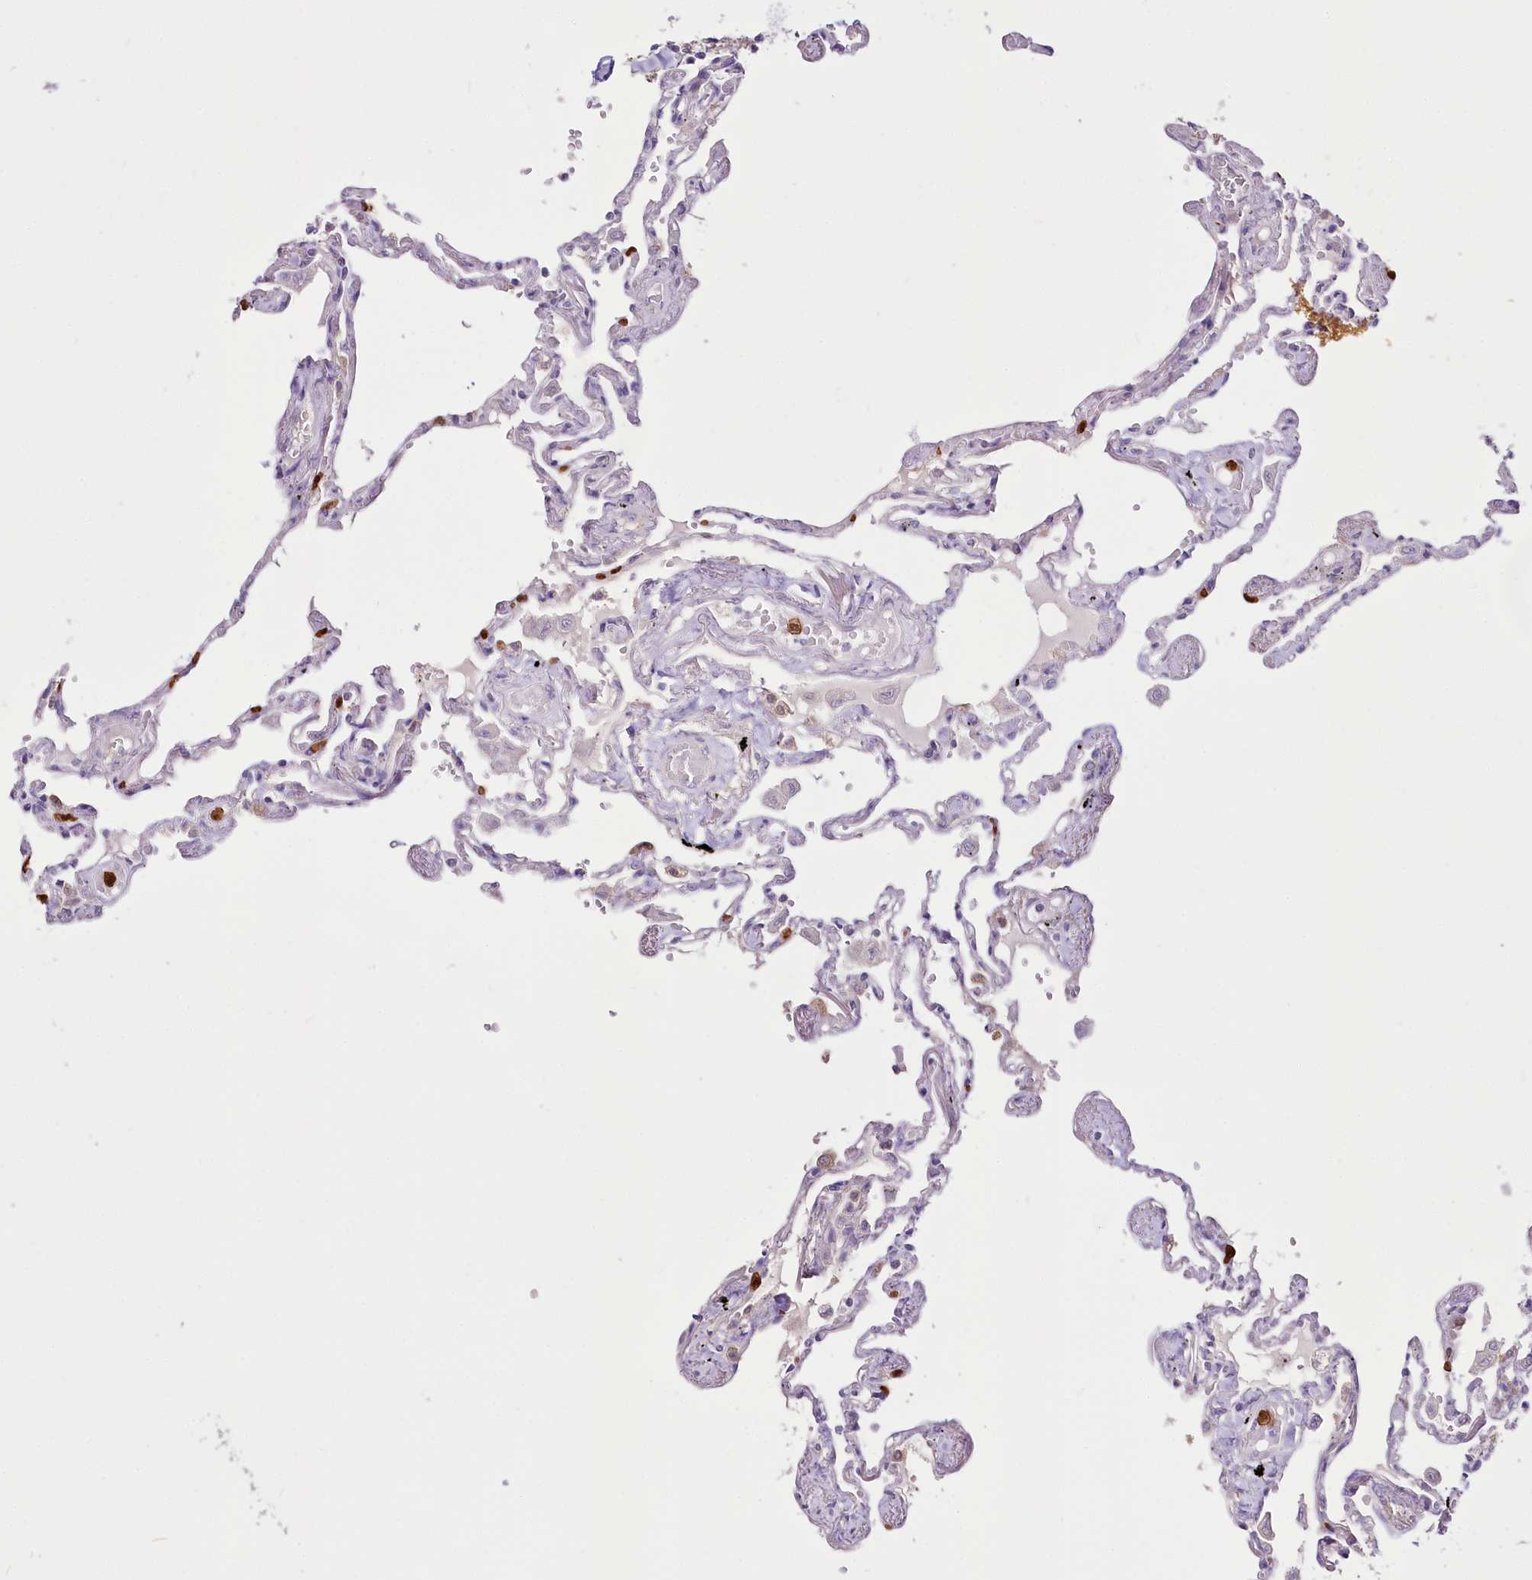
{"staining": {"intensity": "negative", "quantity": "none", "location": "none"}, "tissue": "lung", "cell_type": "Alveolar cells", "image_type": "normal", "snomed": [{"axis": "morphology", "description": "Normal tissue, NOS"}, {"axis": "topography", "description": "Lung"}], "caption": "A photomicrograph of human lung is negative for staining in alveolar cells.", "gene": "DPYD", "patient": {"sex": "female", "age": 67}}